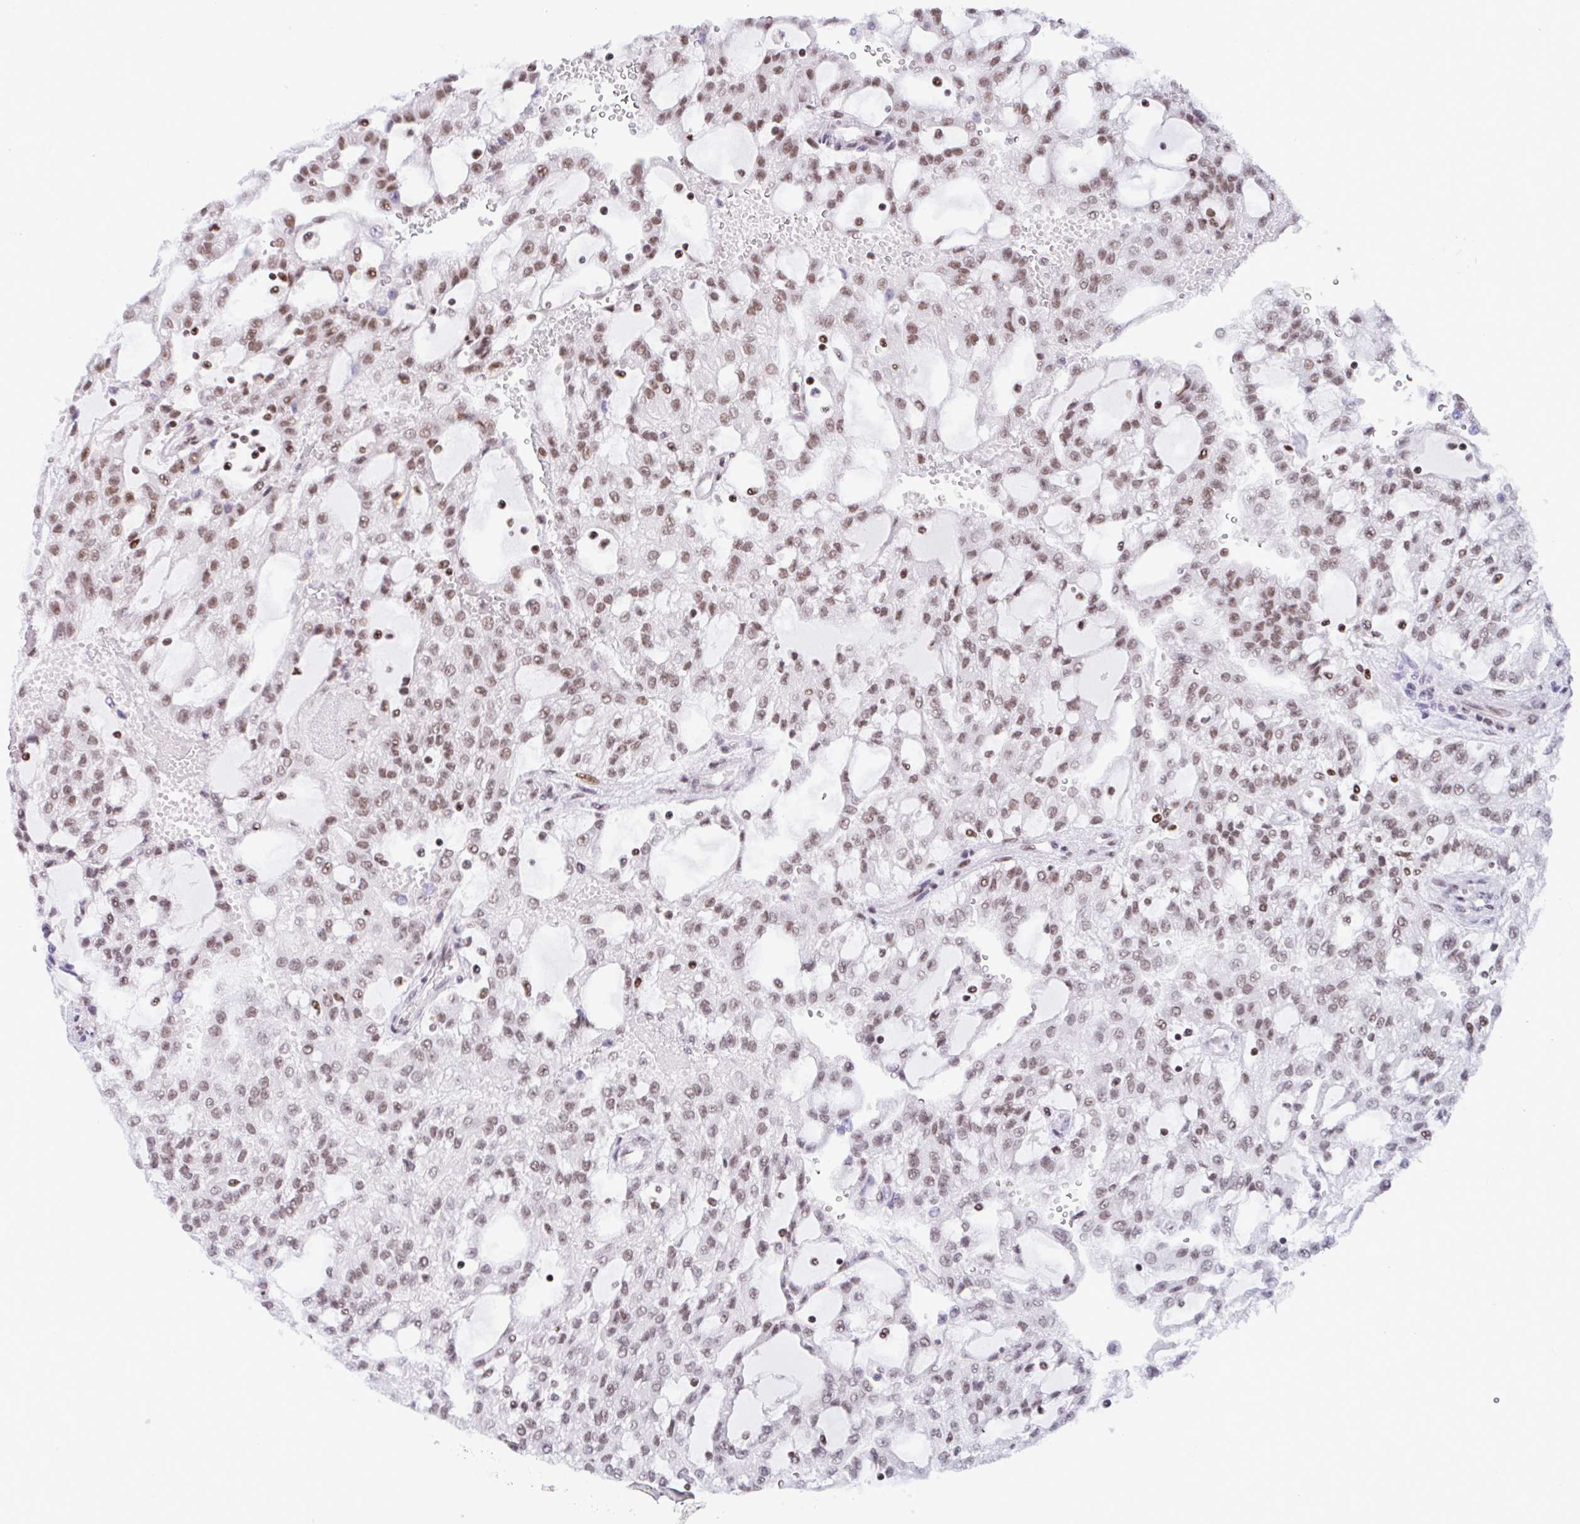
{"staining": {"intensity": "moderate", "quantity": ">75%", "location": "nuclear"}, "tissue": "renal cancer", "cell_type": "Tumor cells", "image_type": "cancer", "snomed": [{"axis": "morphology", "description": "Adenocarcinoma, NOS"}, {"axis": "topography", "description": "Kidney"}], "caption": "A photomicrograph showing moderate nuclear staining in about >75% of tumor cells in renal adenocarcinoma, as visualized by brown immunohistochemical staining.", "gene": "DR1", "patient": {"sex": "male", "age": 63}}